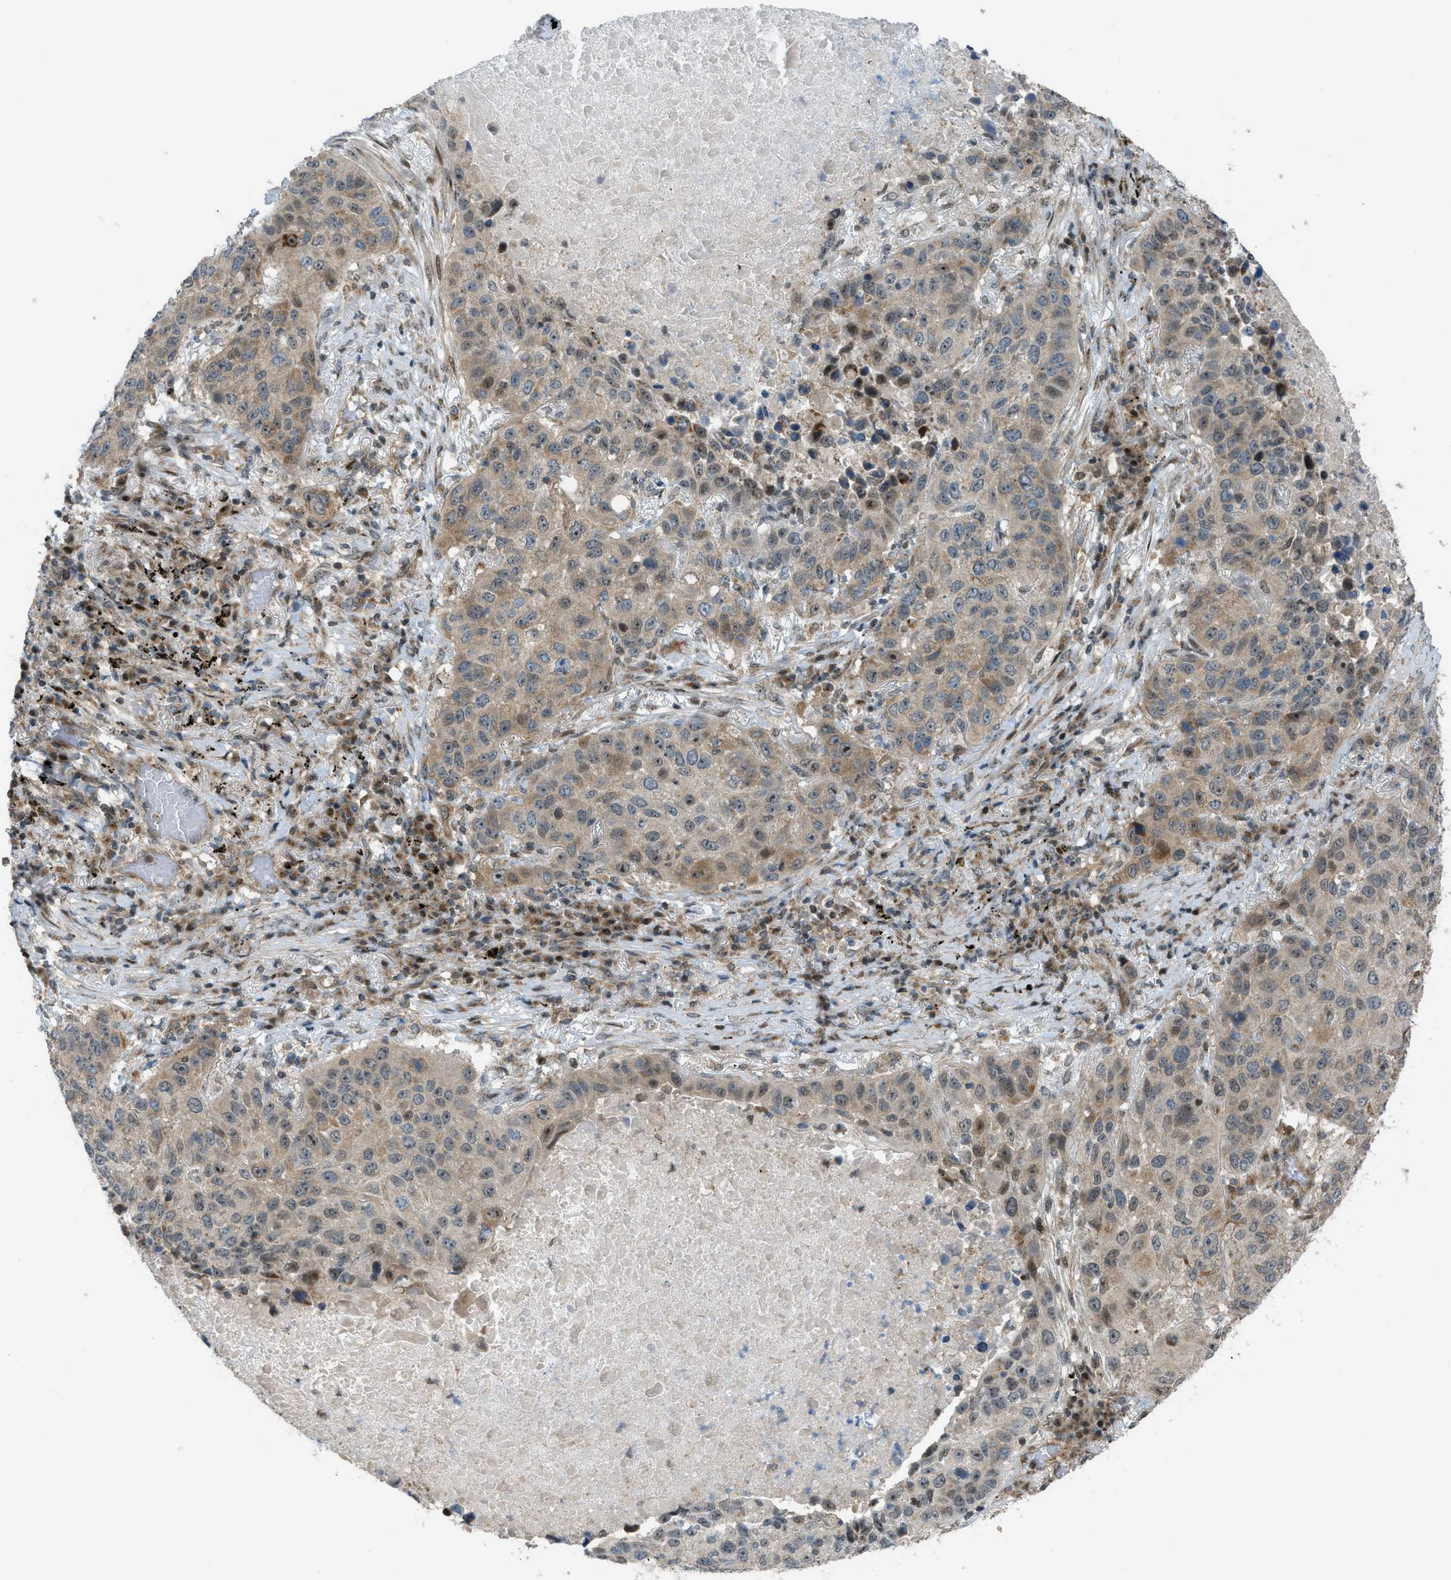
{"staining": {"intensity": "weak", "quantity": ">75%", "location": "cytoplasmic/membranous,nuclear"}, "tissue": "lung cancer", "cell_type": "Tumor cells", "image_type": "cancer", "snomed": [{"axis": "morphology", "description": "Squamous cell carcinoma, NOS"}, {"axis": "topography", "description": "Lung"}], "caption": "Lung squamous cell carcinoma stained with DAB (3,3'-diaminobenzidine) immunohistochemistry (IHC) reveals low levels of weak cytoplasmic/membranous and nuclear positivity in approximately >75% of tumor cells.", "gene": "CCDC186", "patient": {"sex": "male", "age": 57}}